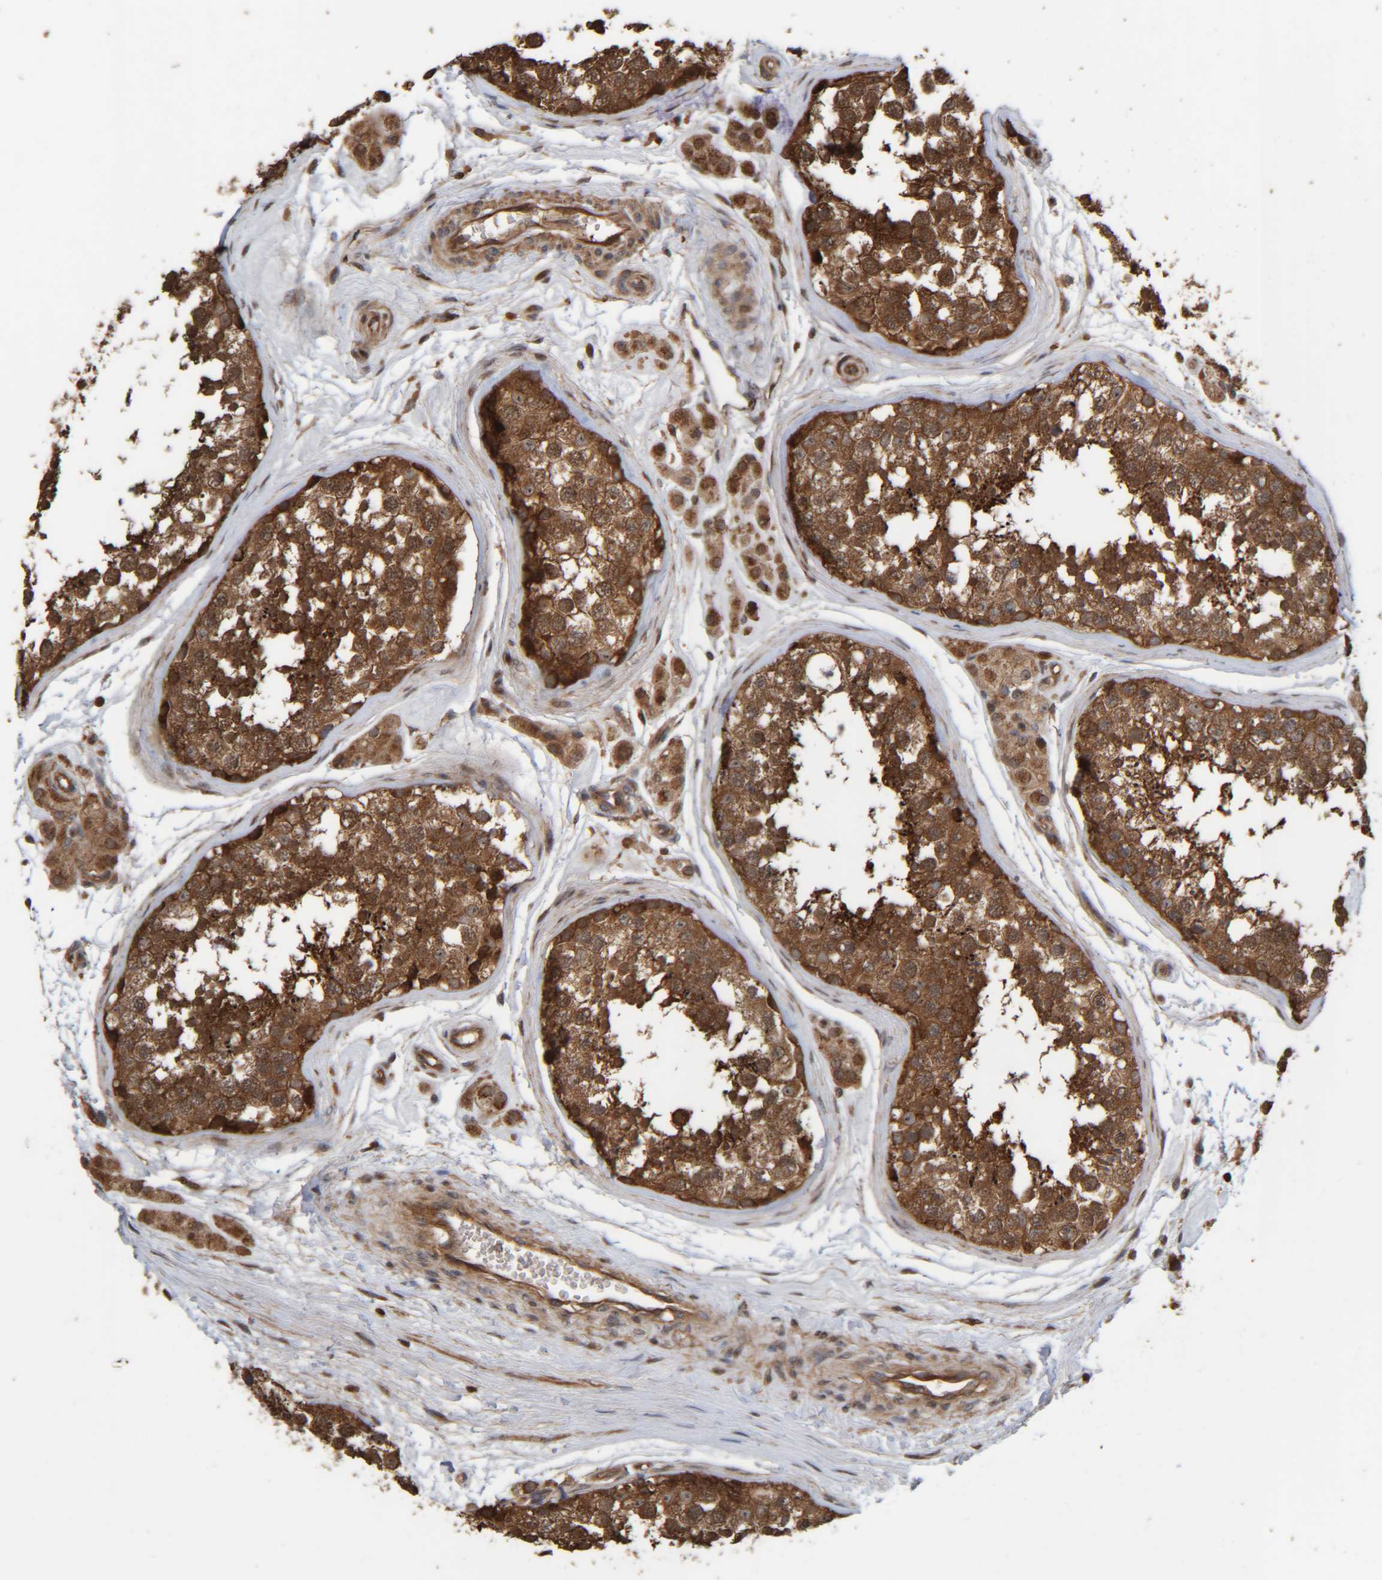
{"staining": {"intensity": "strong", "quantity": ">75%", "location": "cytoplasmic/membranous"}, "tissue": "testis", "cell_type": "Cells in seminiferous ducts", "image_type": "normal", "snomed": [{"axis": "morphology", "description": "Normal tissue, NOS"}, {"axis": "topography", "description": "Testis"}], "caption": "A photomicrograph of human testis stained for a protein reveals strong cytoplasmic/membranous brown staining in cells in seminiferous ducts.", "gene": "CCDC57", "patient": {"sex": "male", "age": 56}}